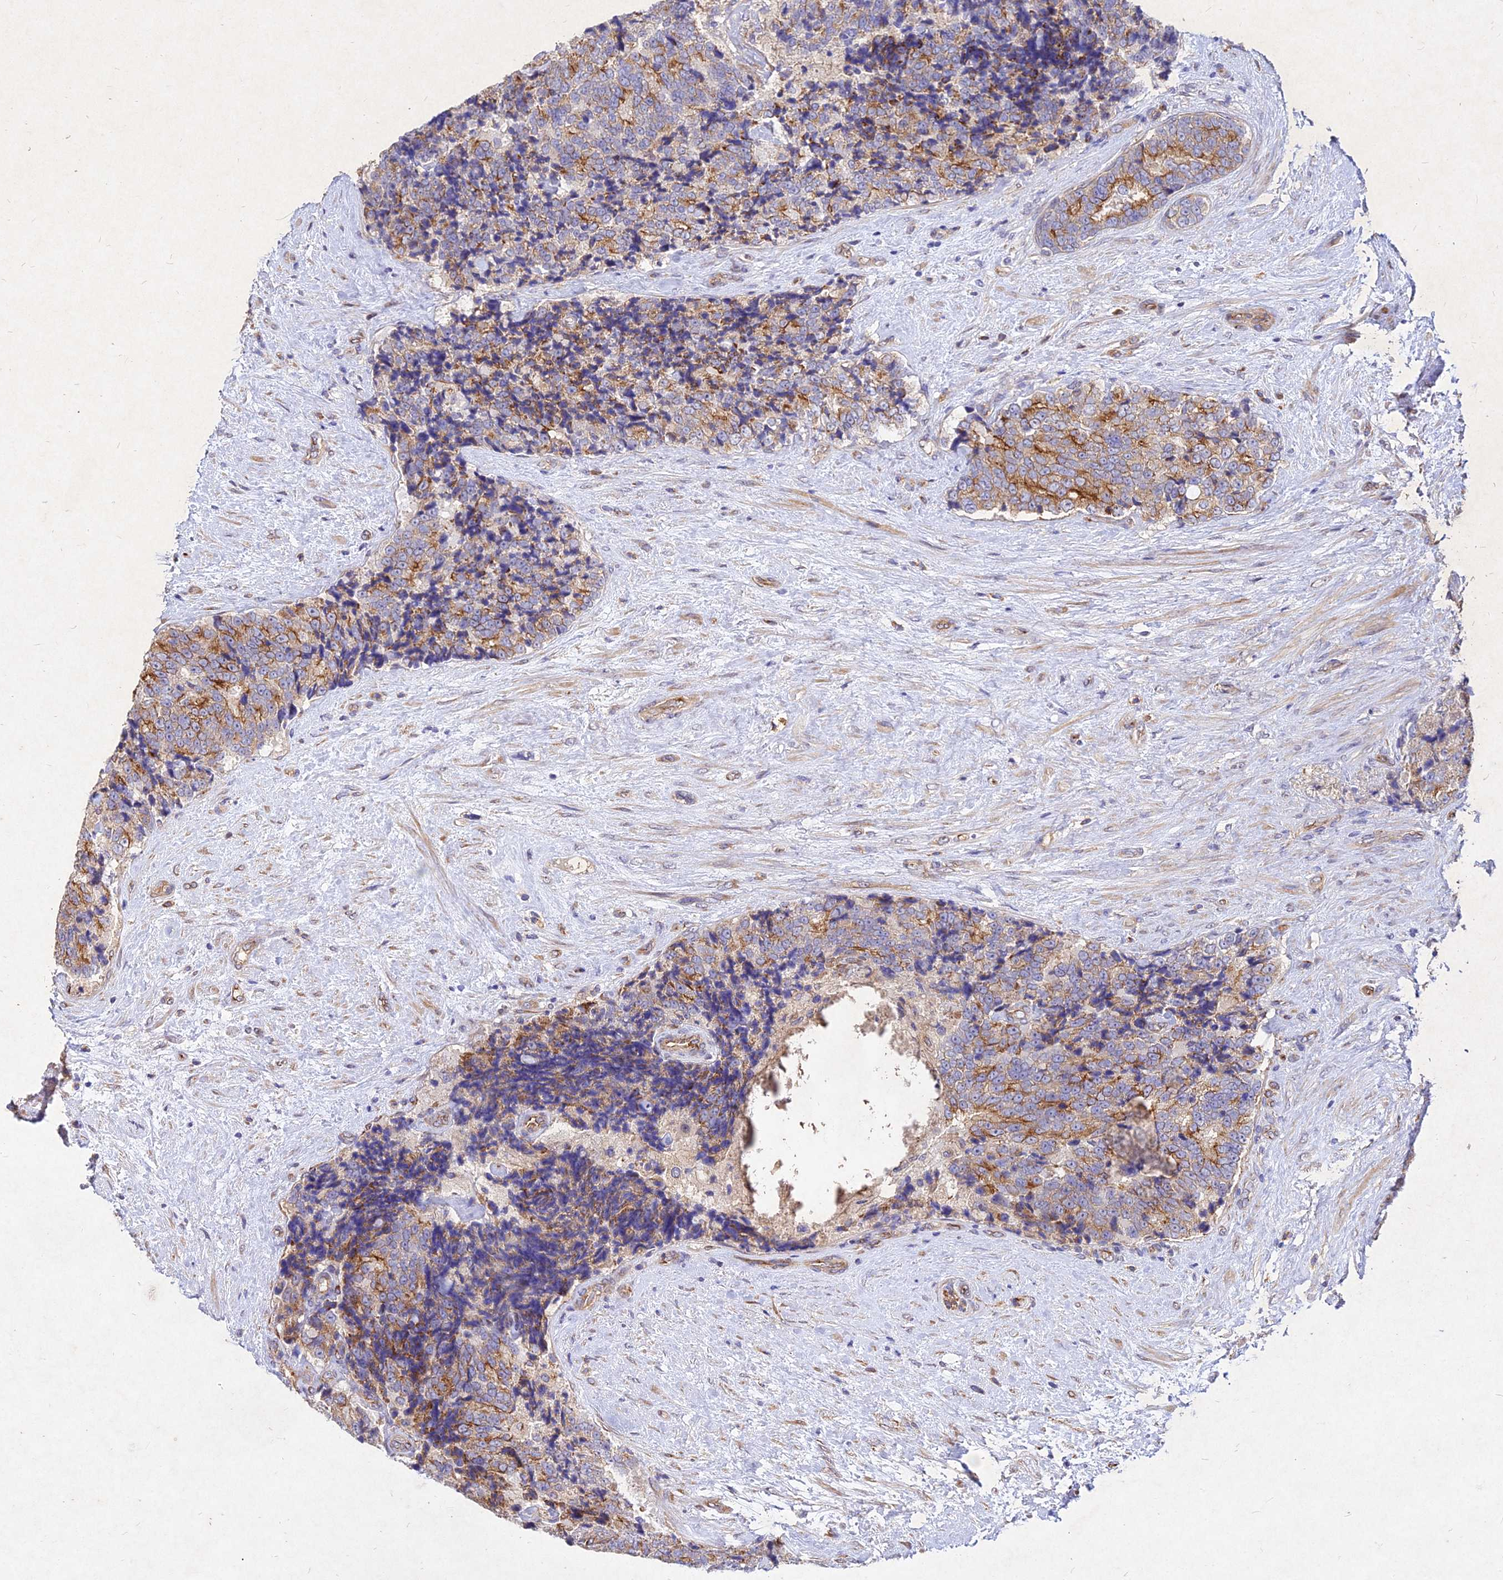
{"staining": {"intensity": "moderate", "quantity": "25%-75%", "location": "cytoplasmic/membranous"}, "tissue": "prostate cancer", "cell_type": "Tumor cells", "image_type": "cancer", "snomed": [{"axis": "morphology", "description": "Adenocarcinoma, High grade"}, {"axis": "topography", "description": "Prostate"}], "caption": "A brown stain highlights moderate cytoplasmic/membranous positivity of a protein in adenocarcinoma (high-grade) (prostate) tumor cells. The staining was performed using DAB (3,3'-diaminobenzidine) to visualize the protein expression in brown, while the nuclei were stained in blue with hematoxylin (Magnification: 20x).", "gene": "SKA1", "patient": {"sex": "male", "age": 70}}